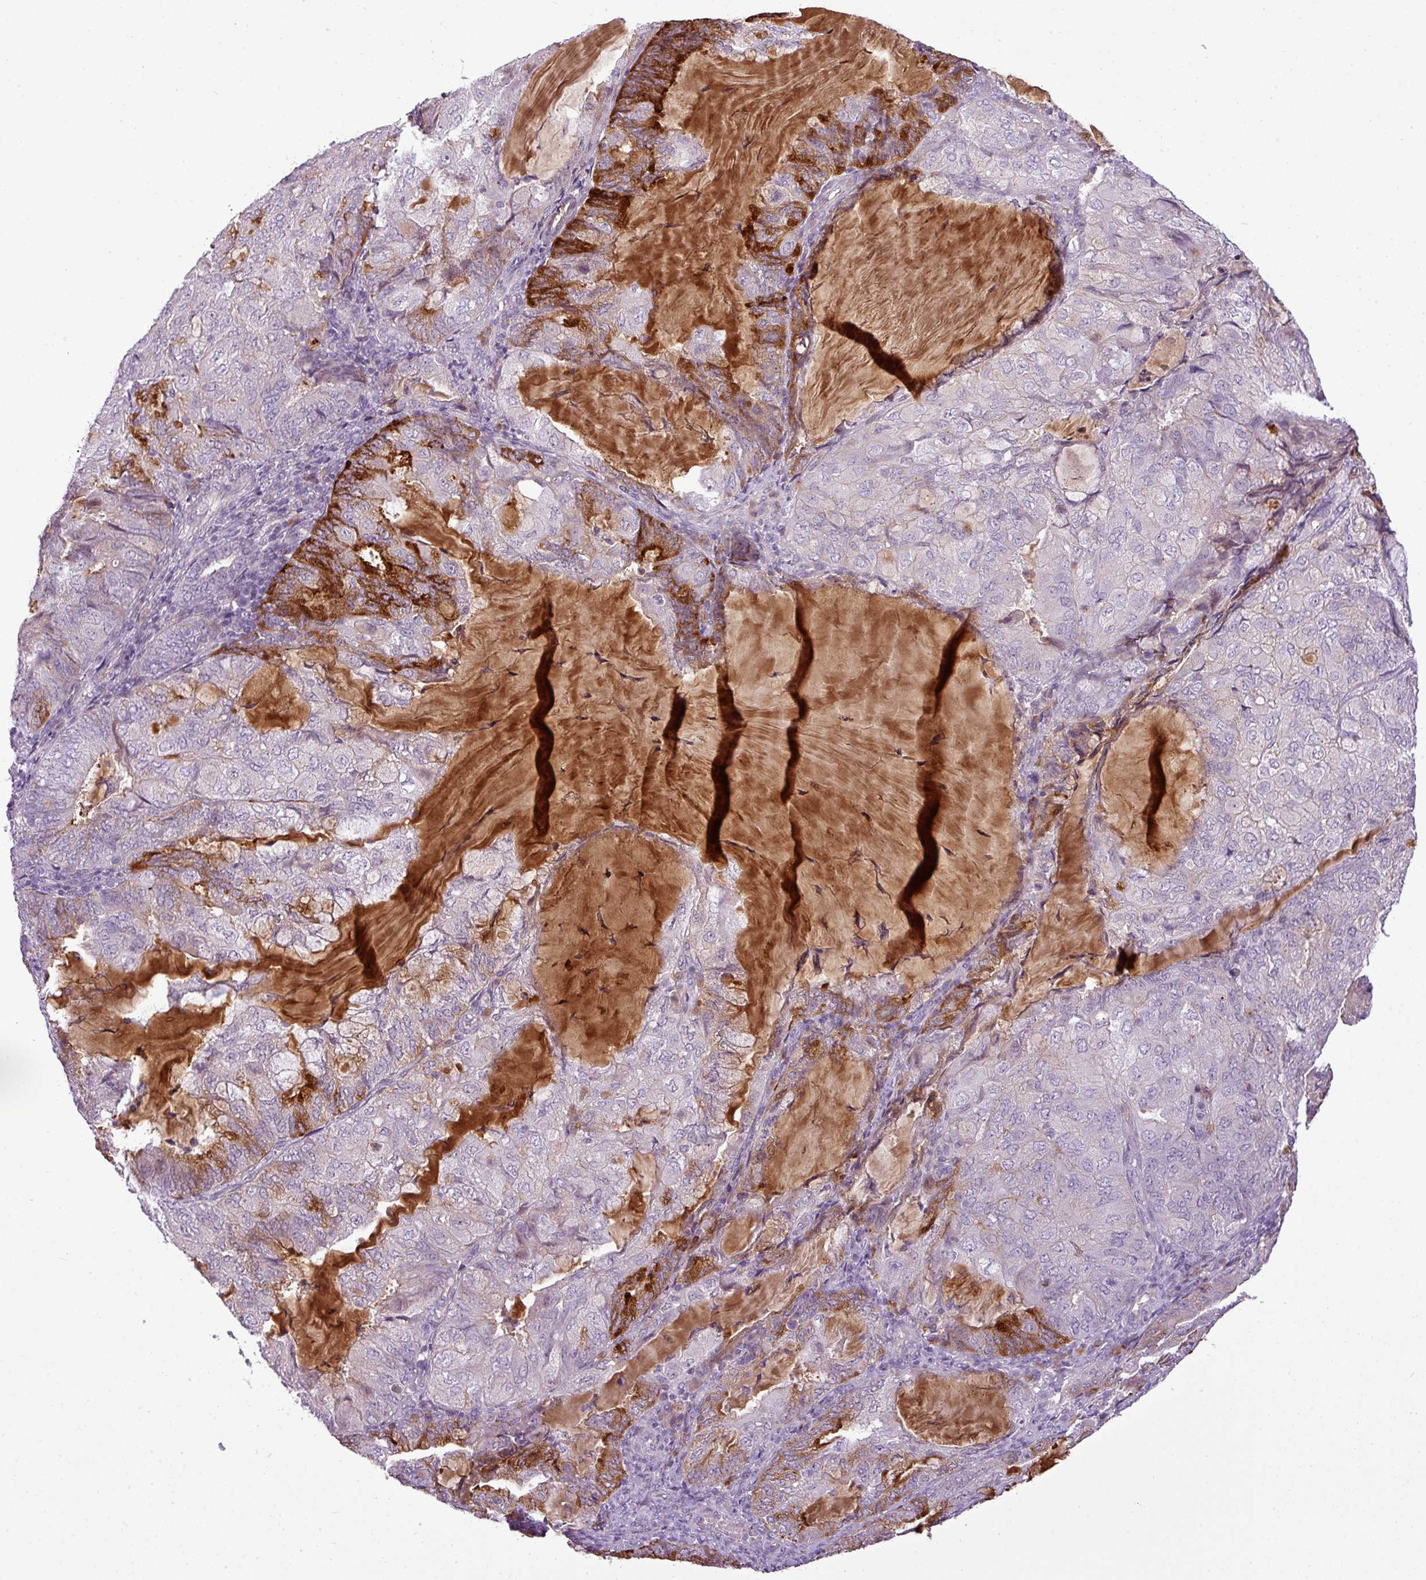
{"staining": {"intensity": "moderate", "quantity": "<25%", "location": "cytoplasmic/membranous"}, "tissue": "endometrial cancer", "cell_type": "Tumor cells", "image_type": "cancer", "snomed": [{"axis": "morphology", "description": "Adenocarcinoma, NOS"}, {"axis": "topography", "description": "Endometrium"}], "caption": "Endometrial adenocarcinoma stained with immunohistochemistry demonstrates moderate cytoplasmic/membranous expression in about <25% of tumor cells. The protein of interest is shown in brown color, while the nuclei are stained blue.", "gene": "C4B", "patient": {"sex": "female", "age": 81}}